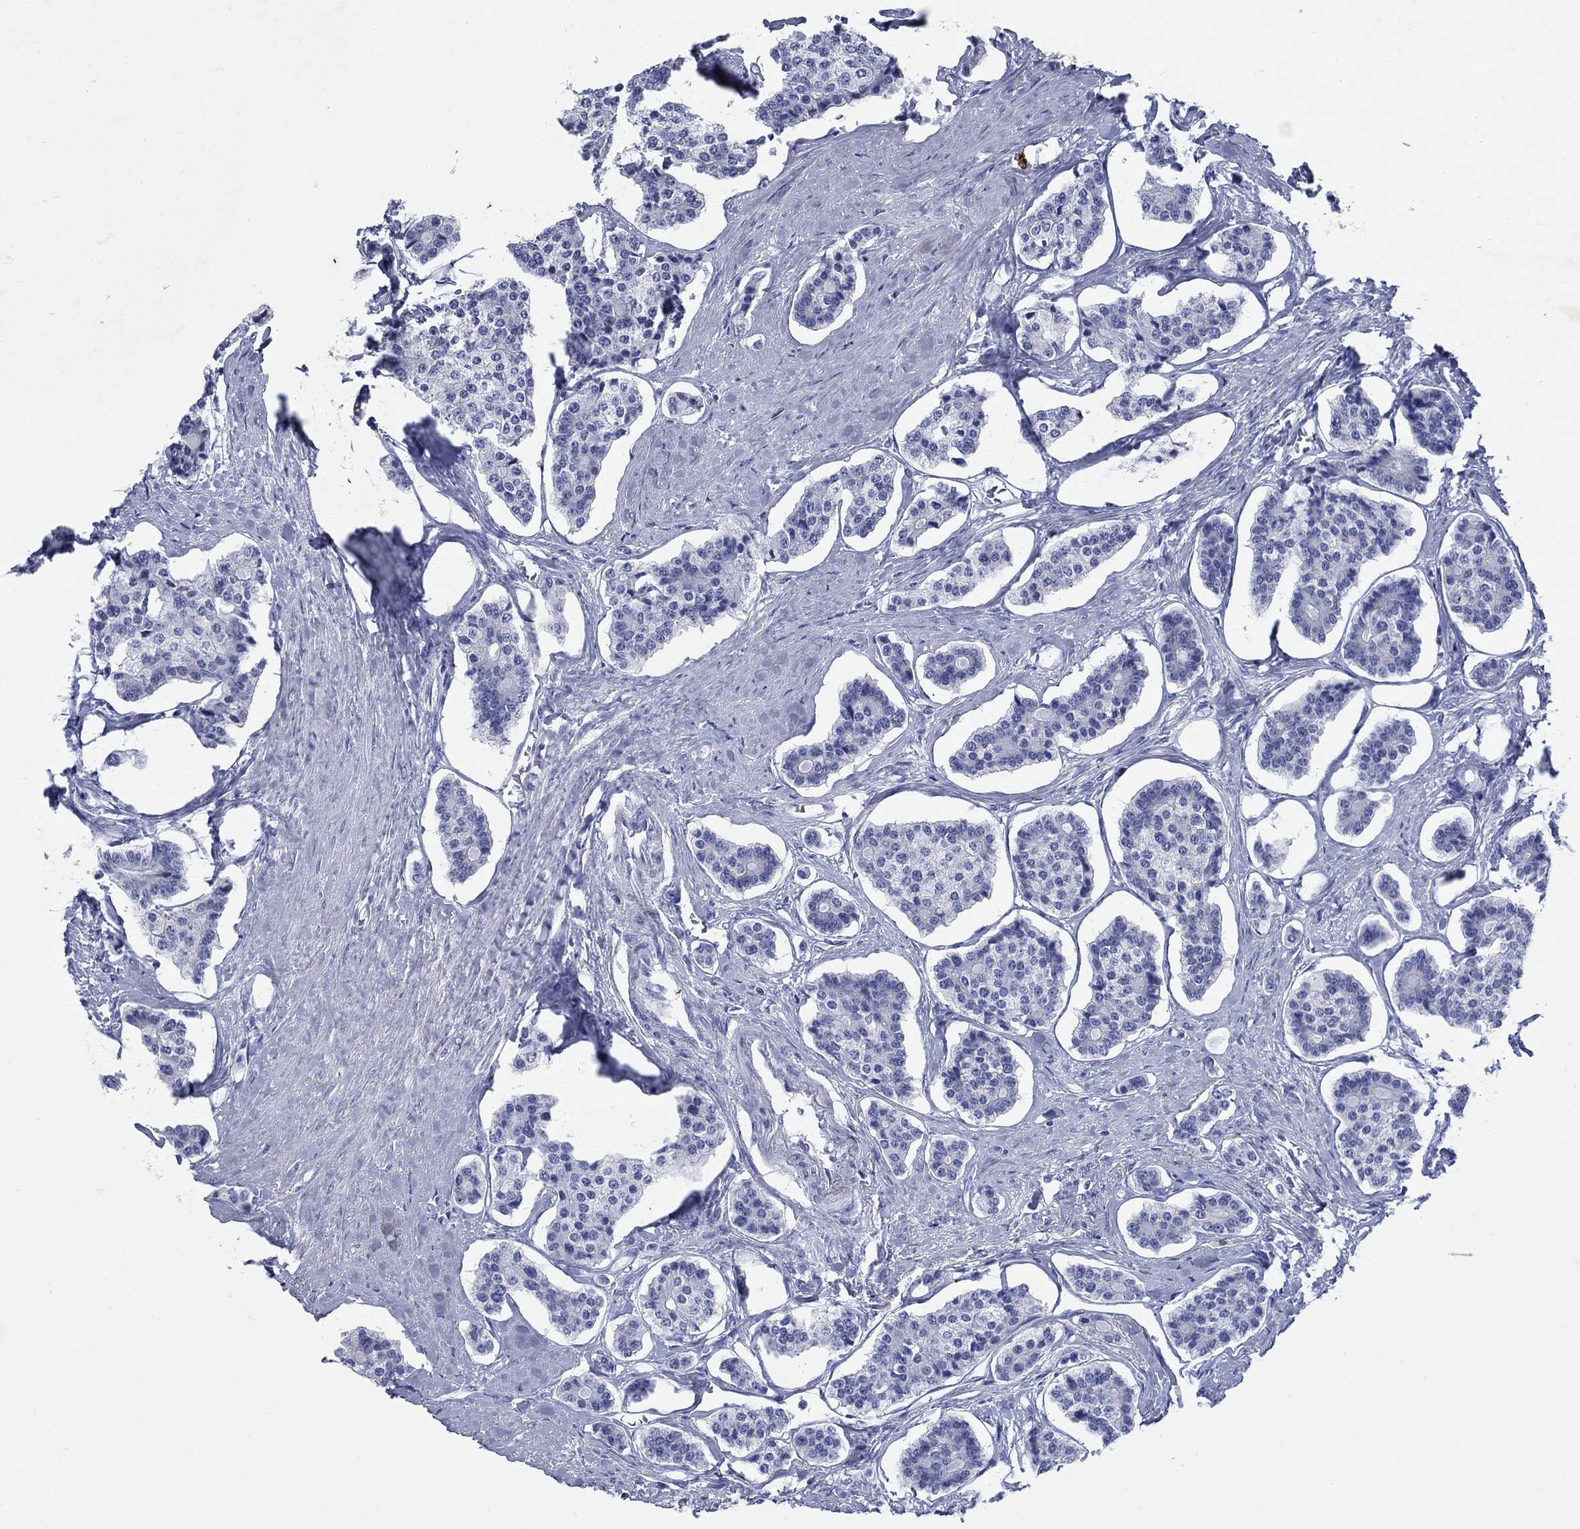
{"staining": {"intensity": "negative", "quantity": "none", "location": "none"}, "tissue": "carcinoid", "cell_type": "Tumor cells", "image_type": "cancer", "snomed": [{"axis": "morphology", "description": "Carcinoid, malignant, NOS"}, {"axis": "topography", "description": "Small intestine"}], "caption": "Protein analysis of carcinoid (malignant) displays no significant staining in tumor cells. Brightfield microscopy of immunohistochemistry stained with DAB (brown) and hematoxylin (blue), captured at high magnification.", "gene": "AZU1", "patient": {"sex": "female", "age": 65}}